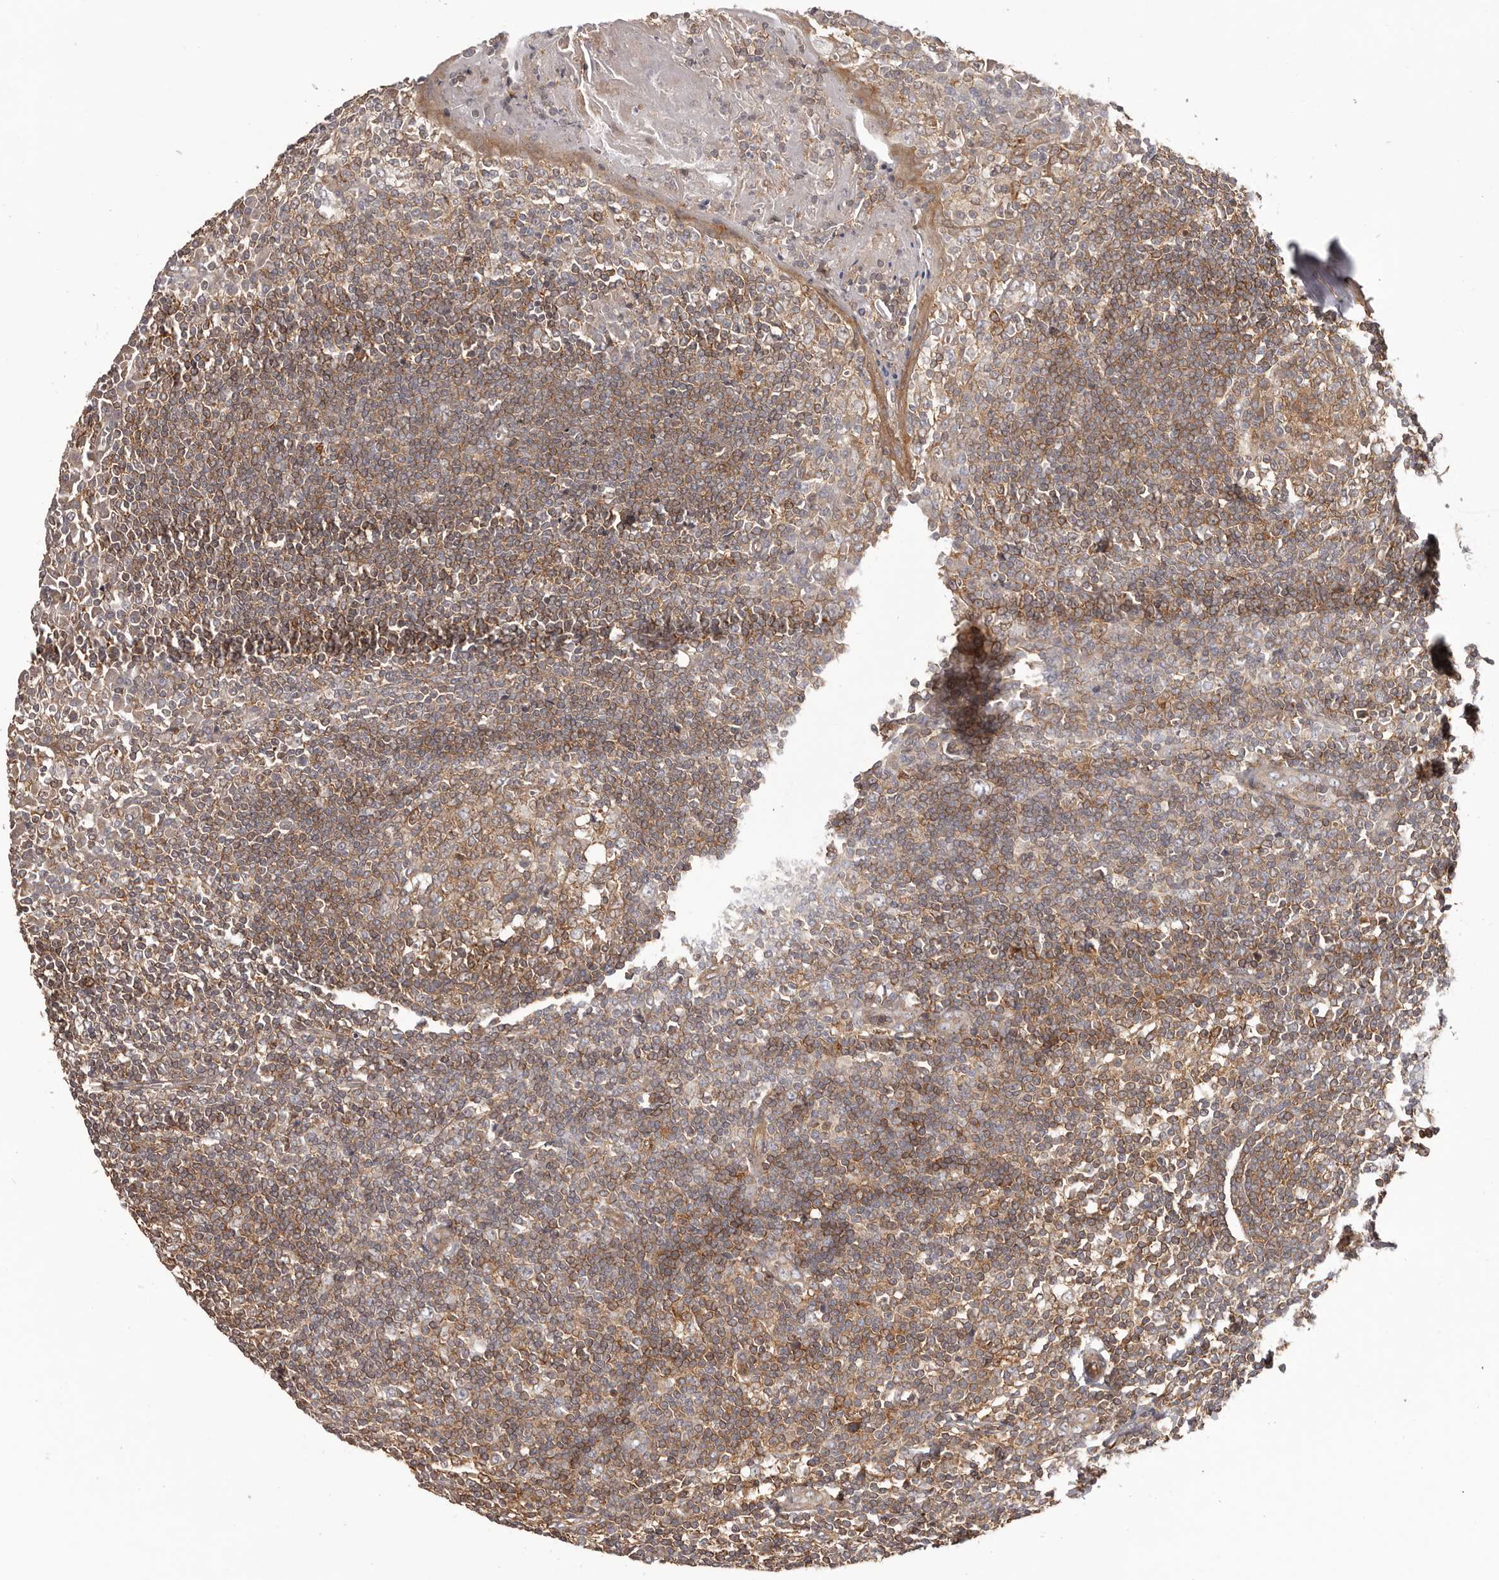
{"staining": {"intensity": "moderate", "quantity": ">75%", "location": "cytoplasmic/membranous"}, "tissue": "tonsil", "cell_type": "Germinal center cells", "image_type": "normal", "snomed": [{"axis": "morphology", "description": "Normal tissue, NOS"}, {"axis": "topography", "description": "Tonsil"}], "caption": "Protein positivity by immunohistochemistry (IHC) displays moderate cytoplasmic/membranous staining in approximately >75% of germinal center cells in benign tonsil. (brown staining indicates protein expression, while blue staining denotes nuclei).", "gene": "NFKBIA", "patient": {"sex": "male", "age": 27}}